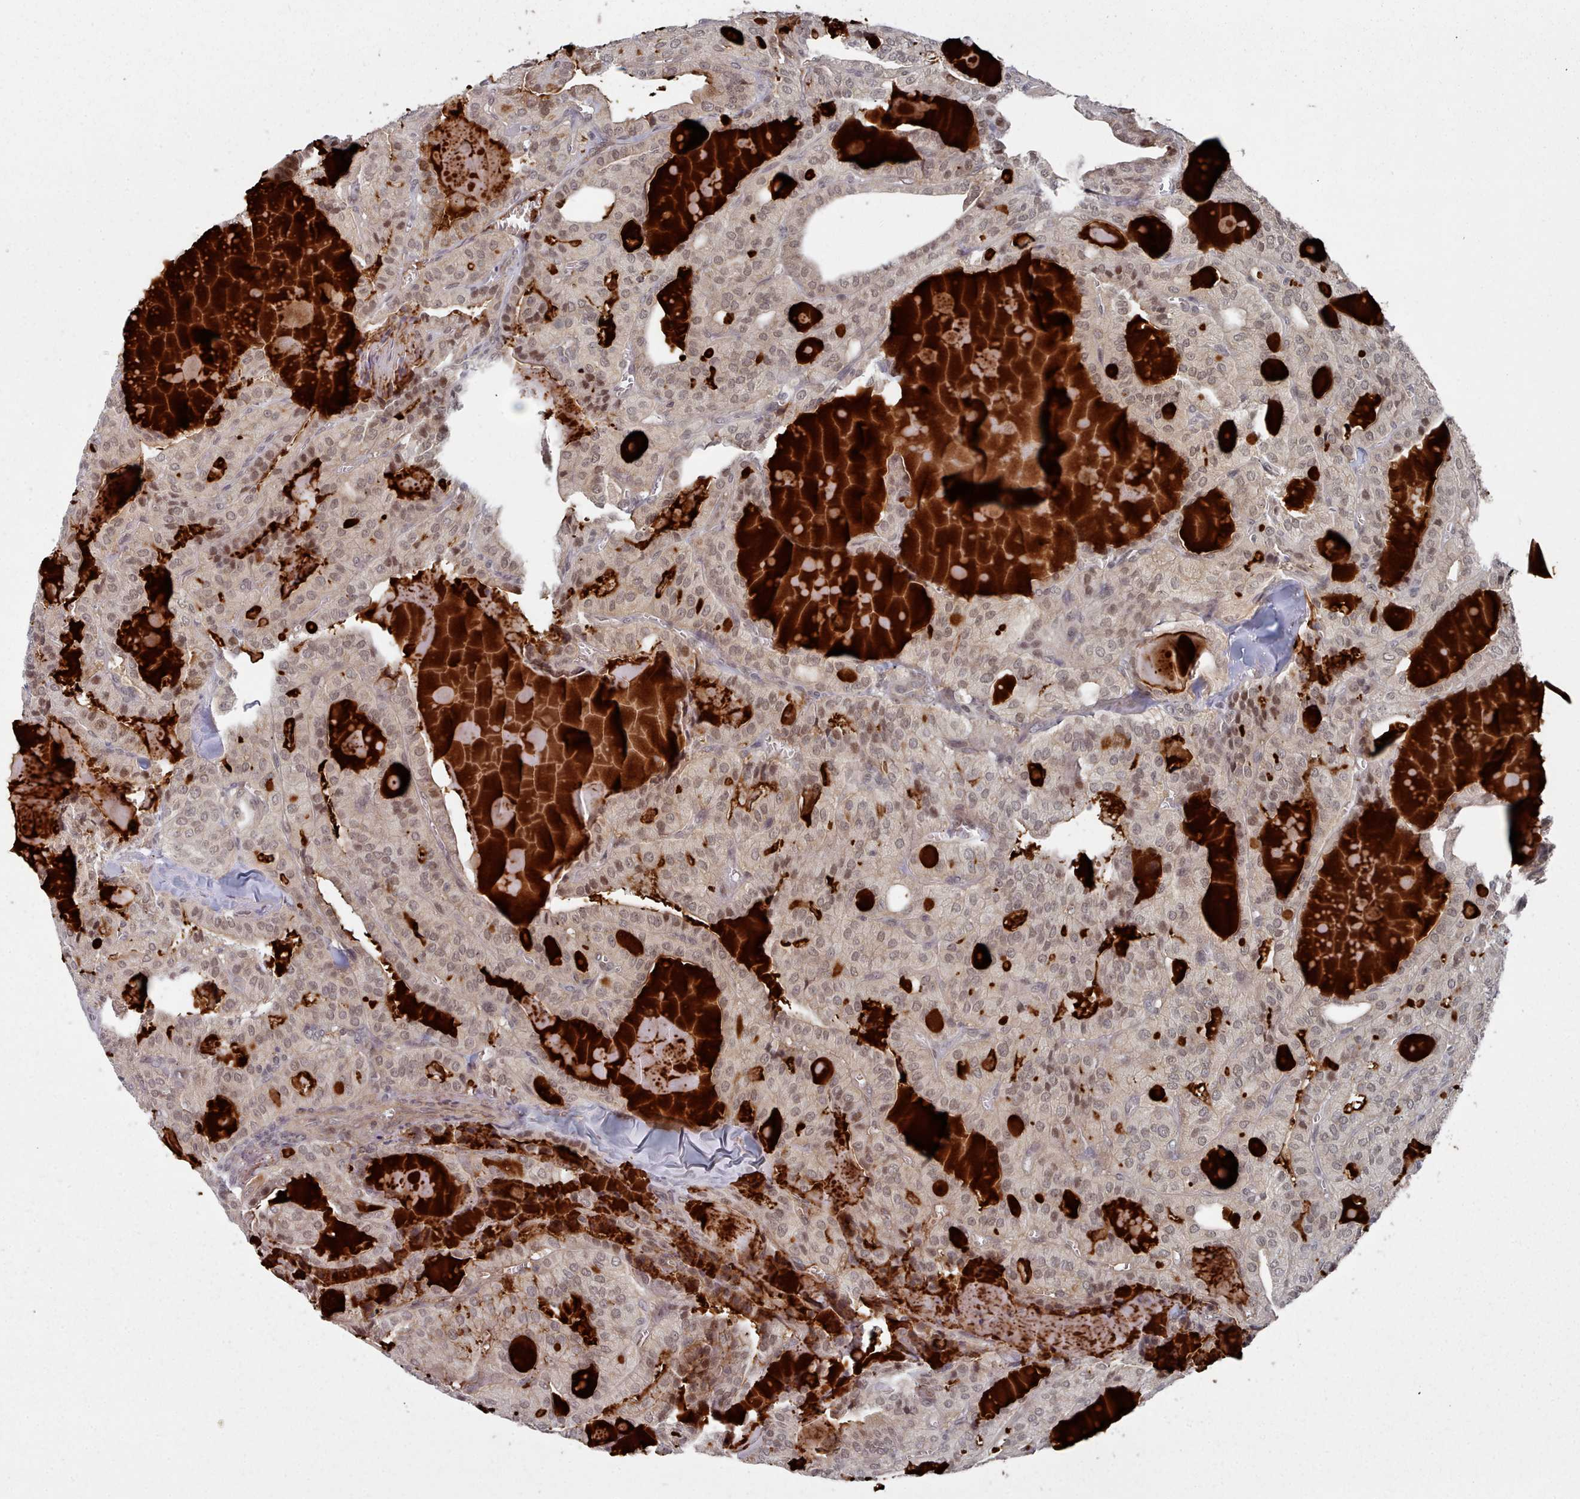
{"staining": {"intensity": "moderate", "quantity": "<25%", "location": "cytoplasmic/membranous,nuclear"}, "tissue": "thyroid cancer", "cell_type": "Tumor cells", "image_type": "cancer", "snomed": [{"axis": "morphology", "description": "Papillary adenocarcinoma, NOS"}, {"axis": "topography", "description": "Thyroid gland"}], "caption": "Human thyroid cancer (papillary adenocarcinoma) stained with a brown dye displays moderate cytoplasmic/membranous and nuclear positive staining in about <25% of tumor cells.", "gene": "HYAL3", "patient": {"sex": "male", "age": 52}}